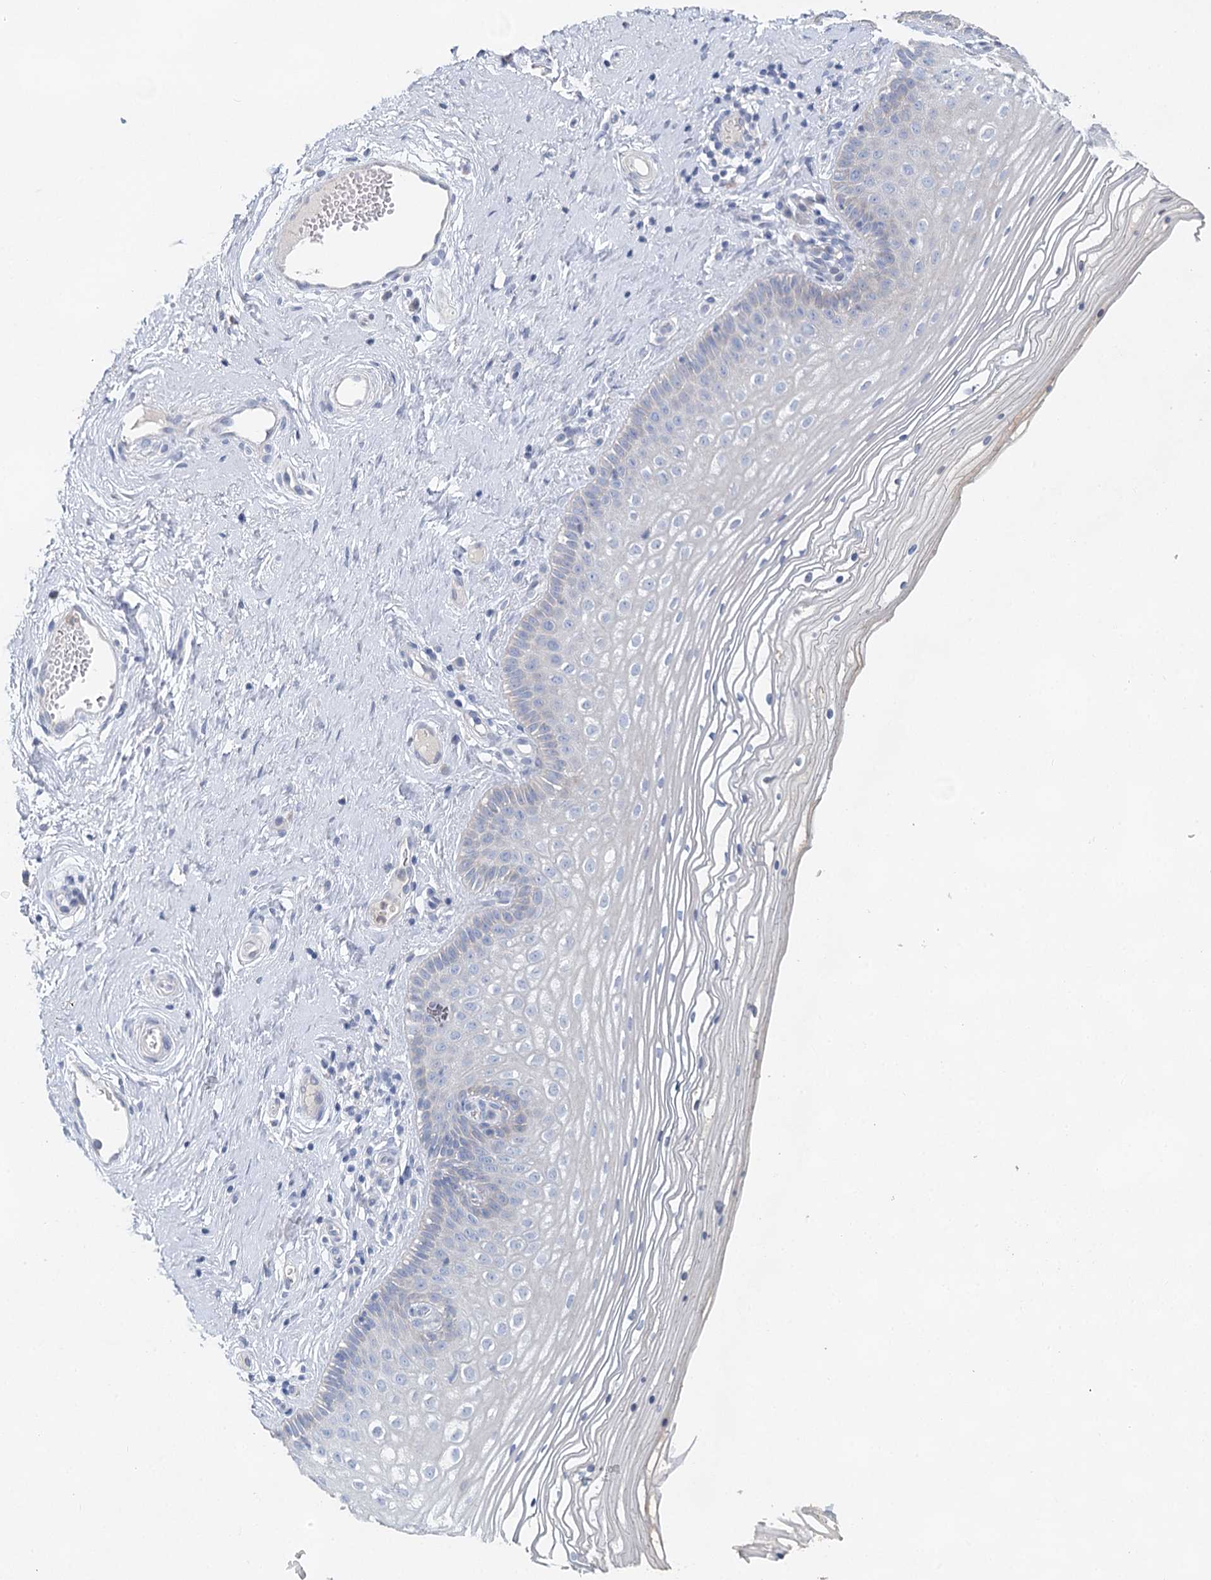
{"staining": {"intensity": "negative", "quantity": "none", "location": "none"}, "tissue": "vagina", "cell_type": "Squamous epithelial cells", "image_type": "normal", "snomed": [{"axis": "morphology", "description": "Normal tissue, NOS"}, {"axis": "topography", "description": "Vagina"}], "caption": "Squamous epithelial cells are negative for brown protein staining in unremarkable vagina. (Stains: DAB (3,3'-diaminobenzidine) immunohistochemistry with hematoxylin counter stain, Microscopy: brightfield microscopy at high magnification).", "gene": "MYL6B", "patient": {"sex": "female", "age": 46}}